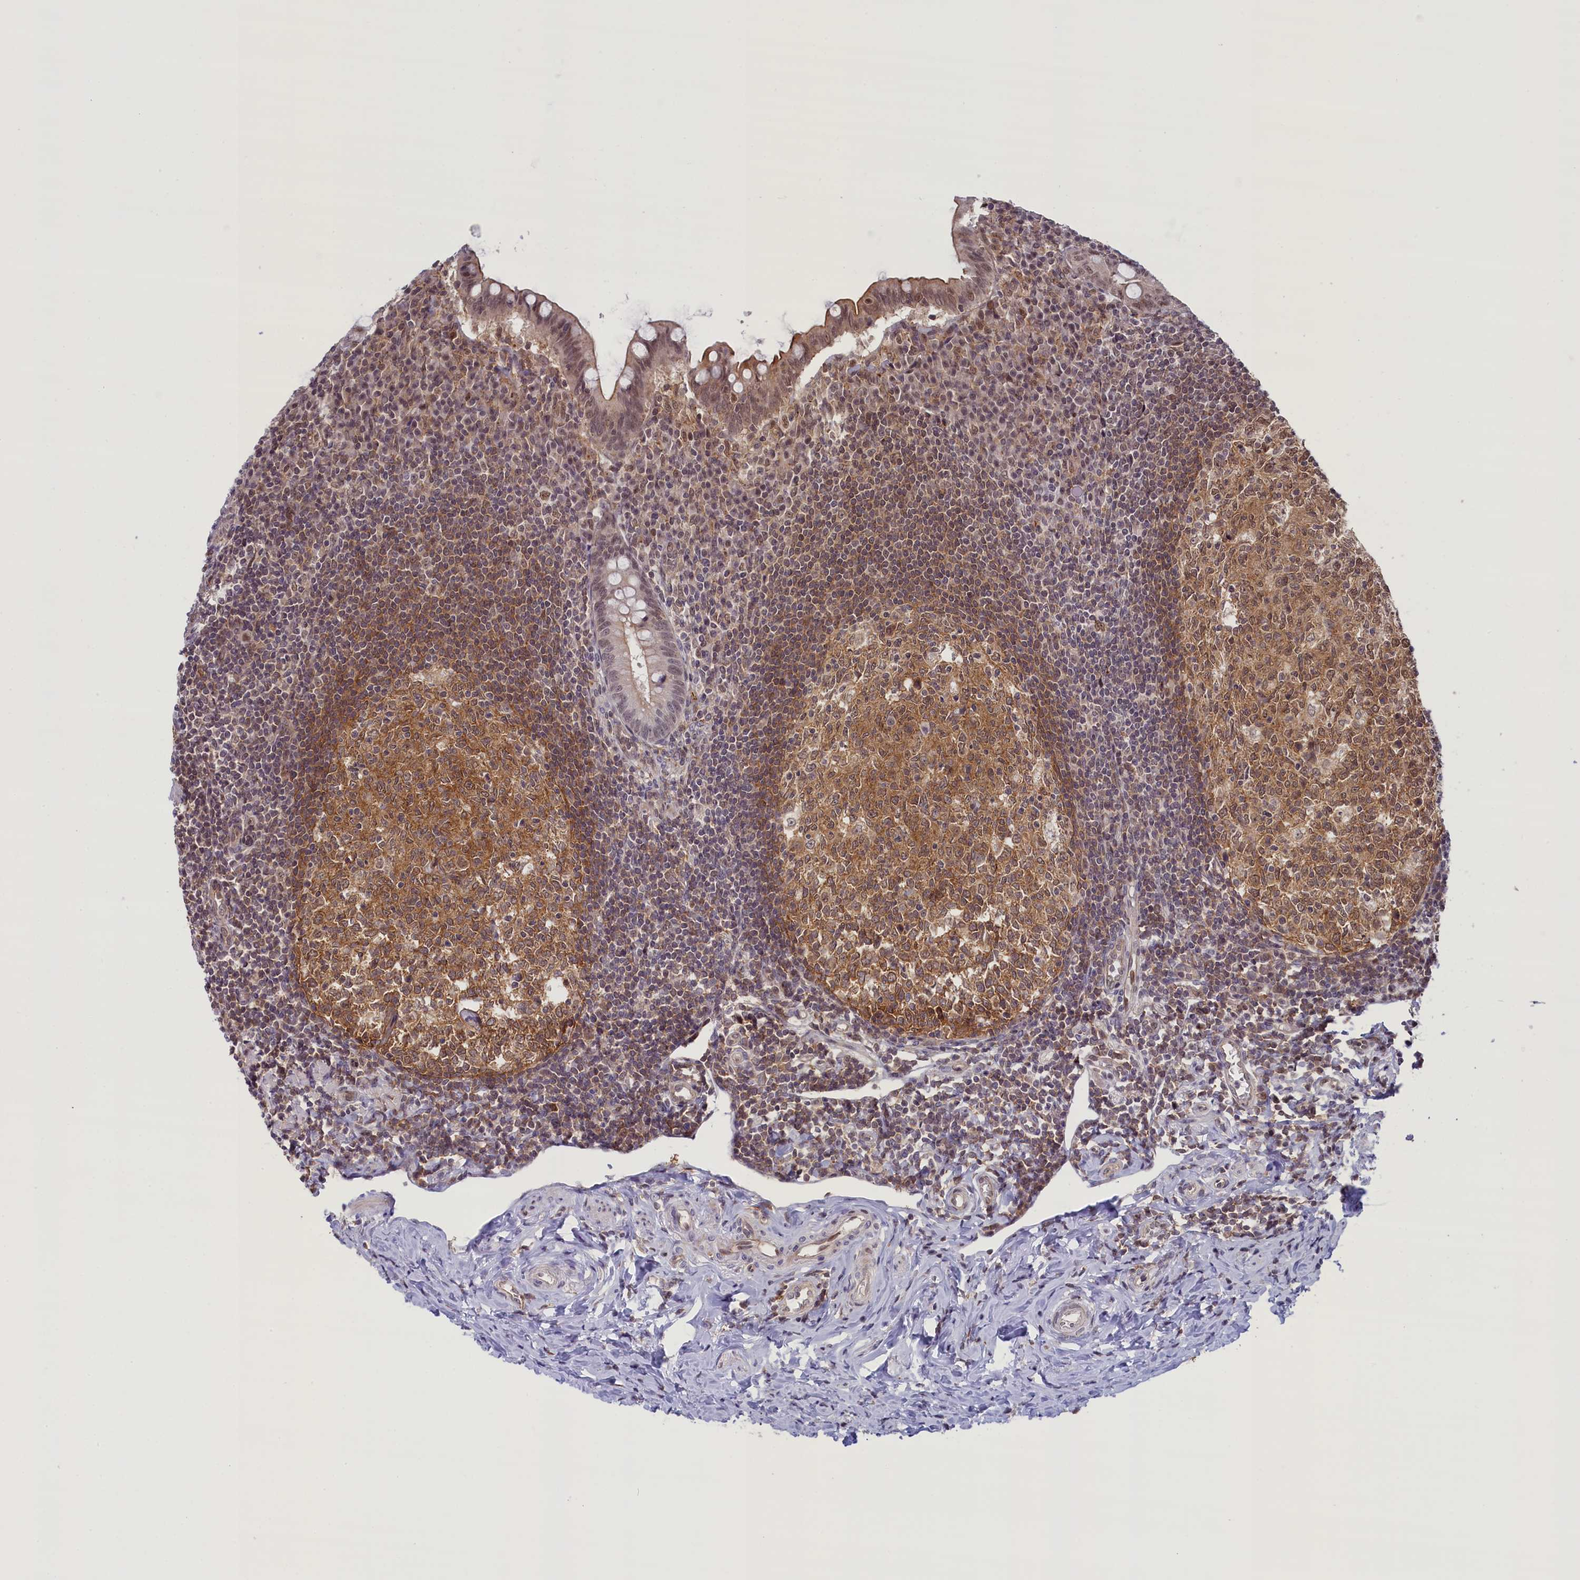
{"staining": {"intensity": "weak", "quantity": ">75%", "location": "nuclear"}, "tissue": "appendix", "cell_type": "Glandular cells", "image_type": "normal", "snomed": [{"axis": "morphology", "description": "Normal tissue, NOS"}, {"axis": "topography", "description": "Appendix"}], "caption": "Protein staining of benign appendix exhibits weak nuclear expression in about >75% of glandular cells. (DAB IHC, brown staining for protein, blue staining for nuclei).", "gene": "FCHO1", "patient": {"sex": "female", "age": 33}}